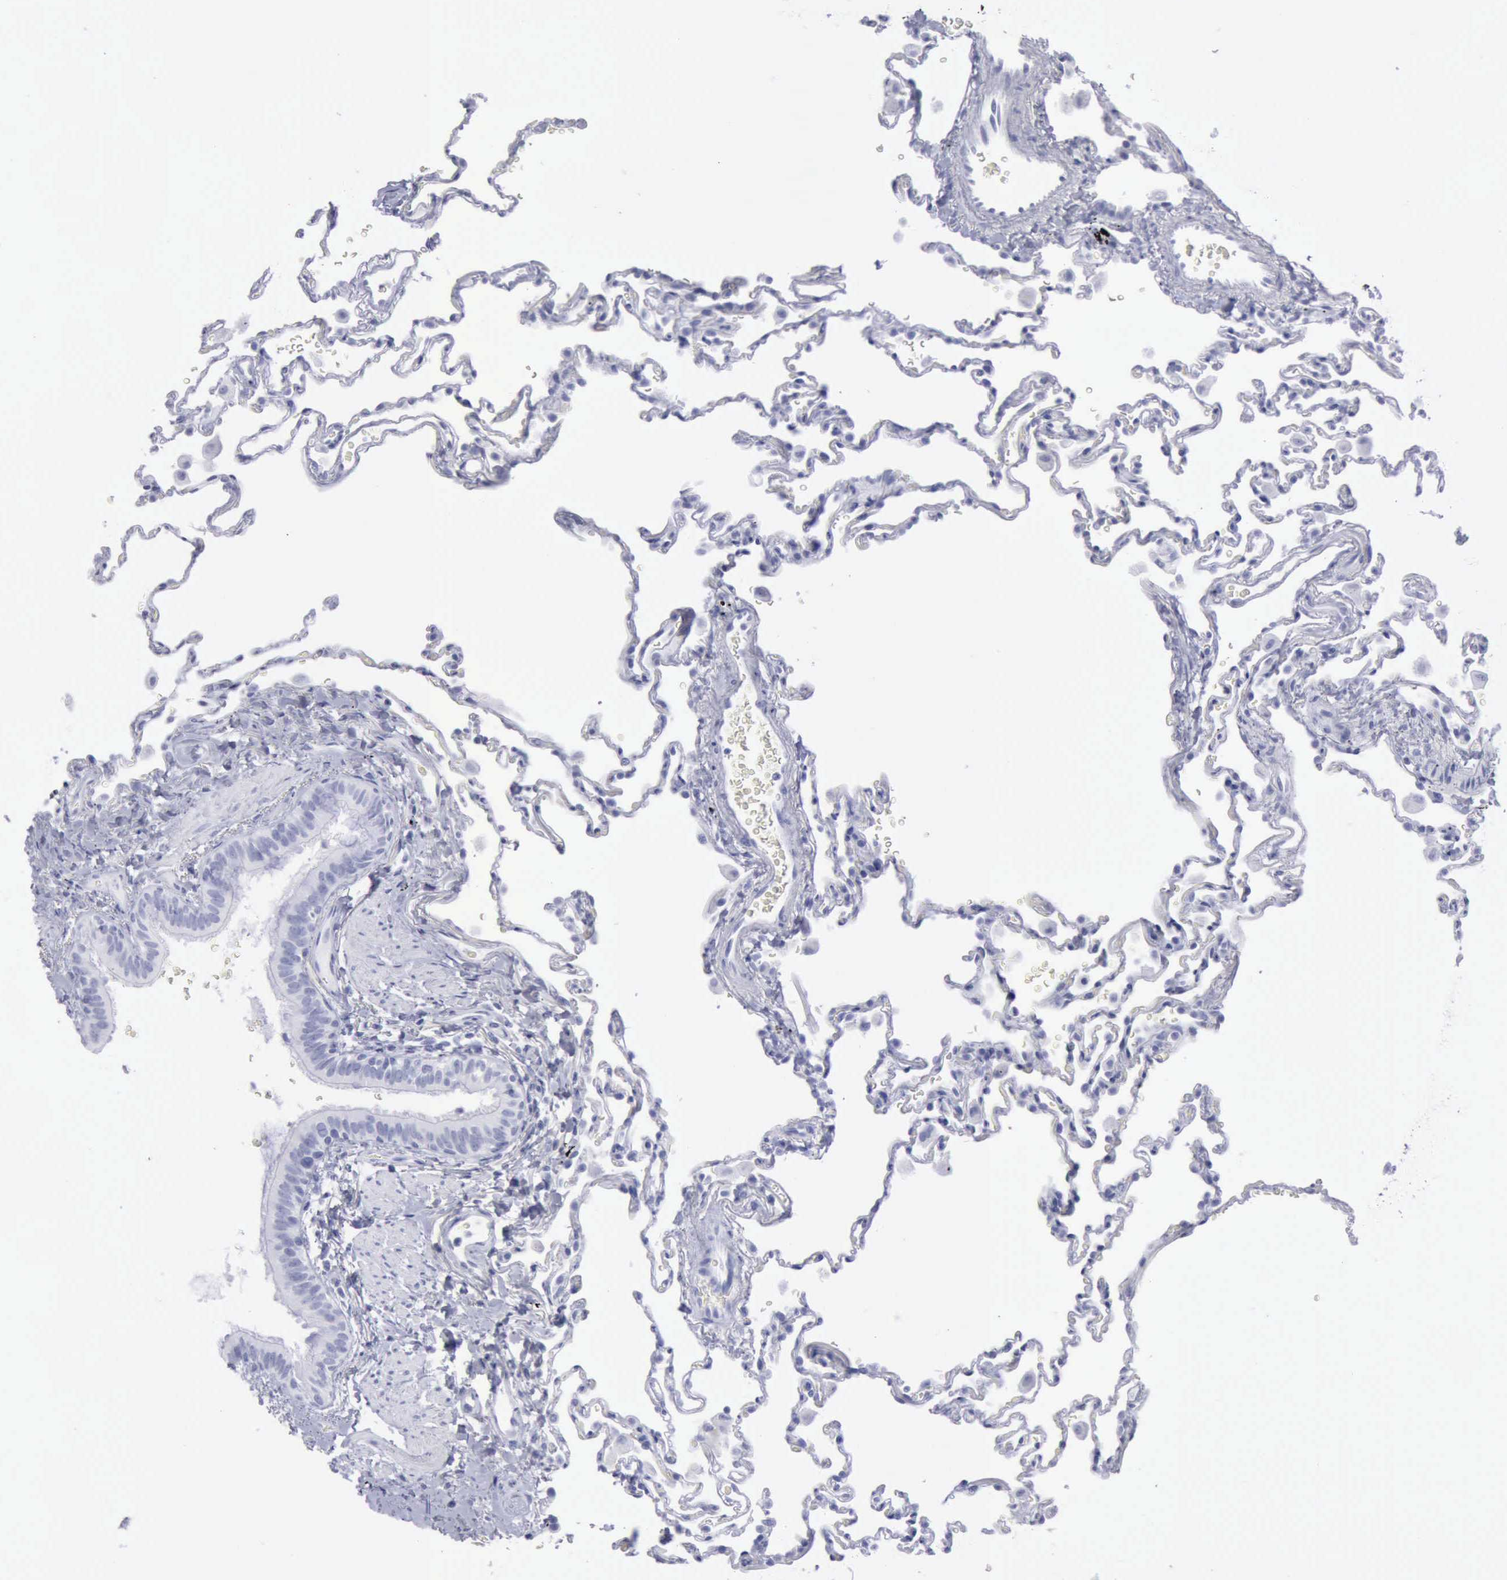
{"staining": {"intensity": "negative", "quantity": "none", "location": "none"}, "tissue": "lung", "cell_type": "Alveolar cells", "image_type": "normal", "snomed": [{"axis": "morphology", "description": "Normal tissue, NOS"}, {"axis": "topography", "description": "Lung"}], "caption": "Human lung stained for a protein using immunohistochemistry reveals no expression in alveolar cells.", "gene": "KRT13", "patient": {"sex": "male", "age": 59}}